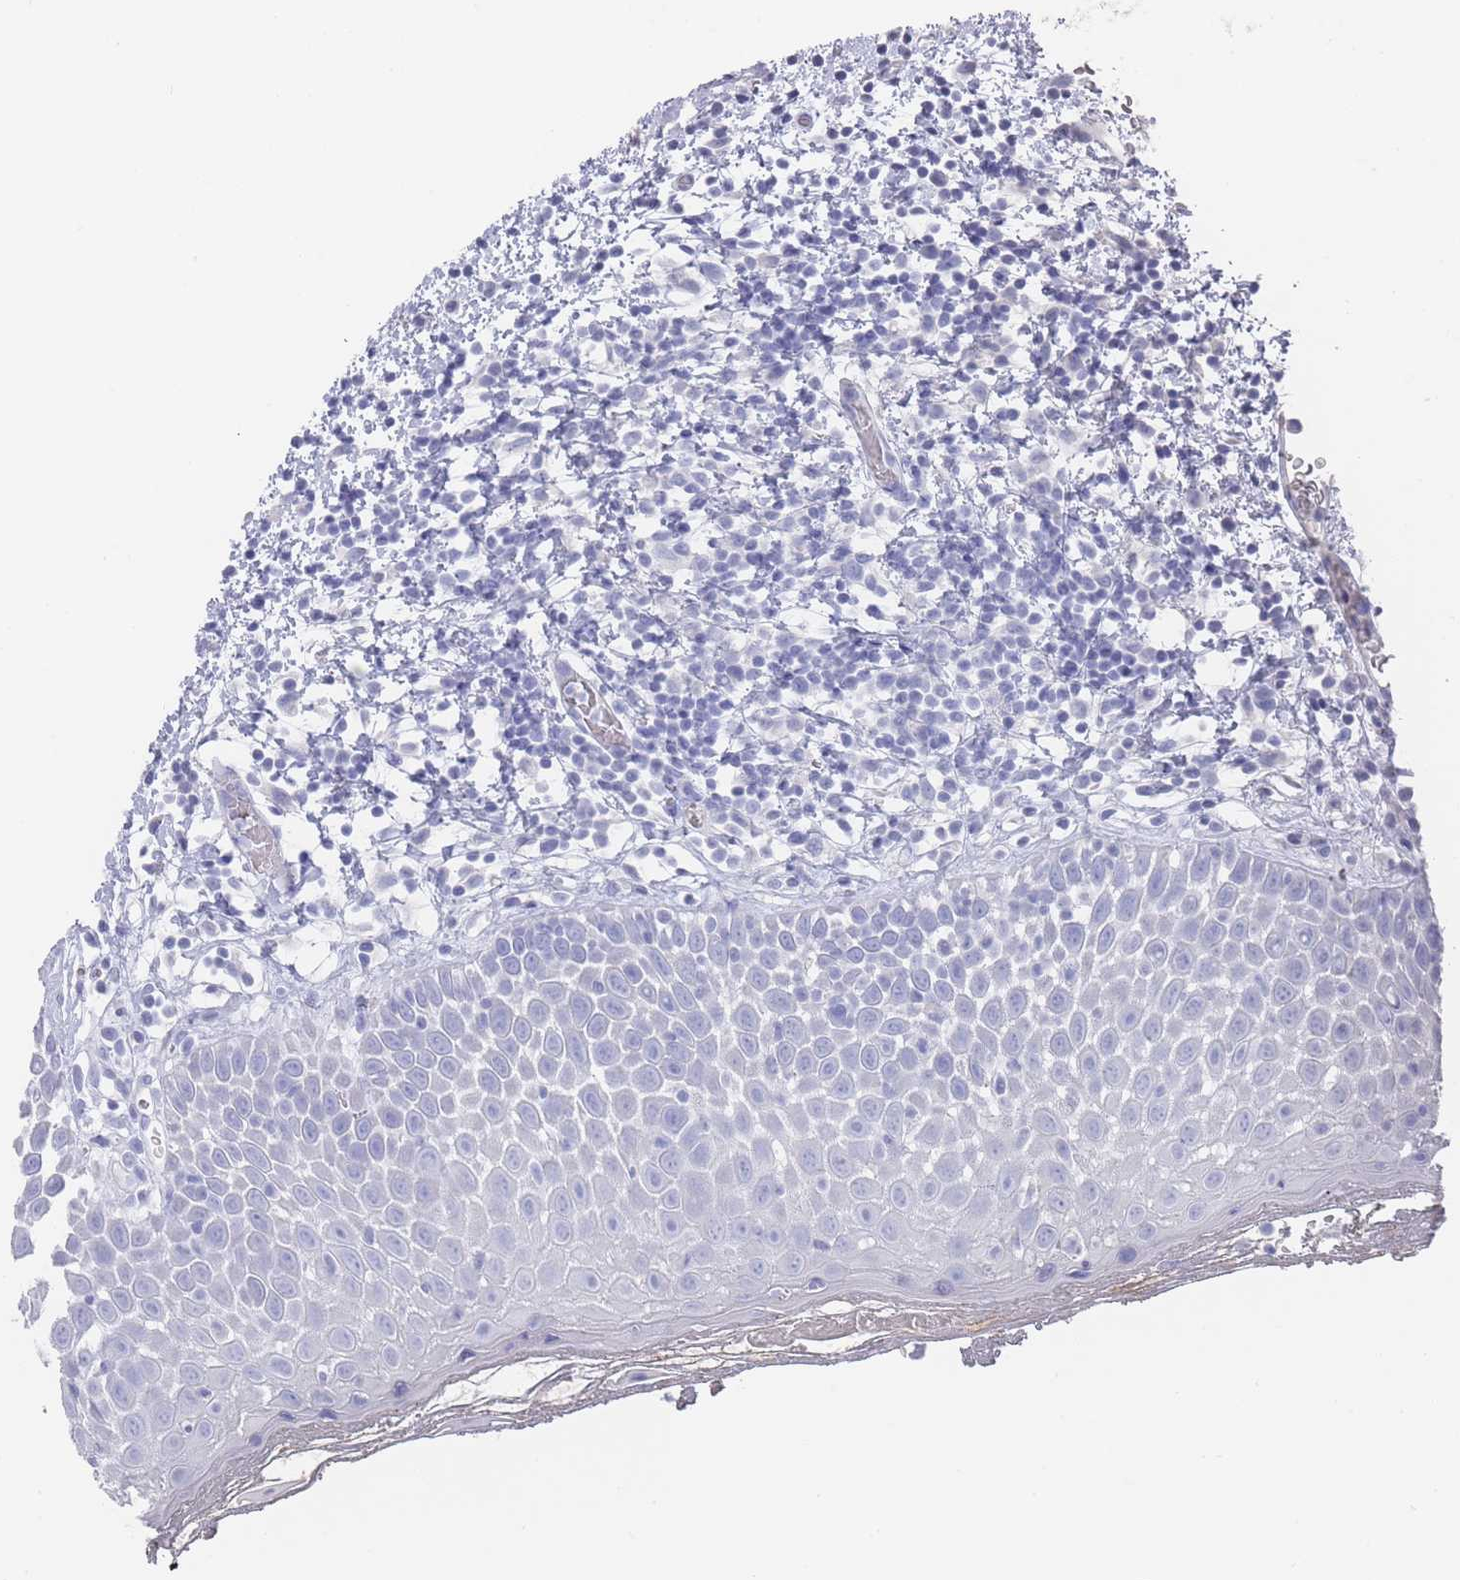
{"staining": {"intensity": "negative", "quantity": "none", "location": "none"}, "tissue": "oral mucosa", "cell_type": "Squamous epithelial cells", "image_type": "normal", "snomed": [{"axis": "morphology", "description": "Normal tissue, NOS"}, {"axis": "morphology", "description": "Squamous cell carcinoma, NOS"}, {"axis": "topography", "description": "Oral tissue"}, {"axis": "topography", "description": "Tounge, NOS"}, {"axis": "topography", "description": "Head-Neck"}], "caption": "Immunohistochemistry (IHC) histopathology image of unremarkable oral mucosa stained for a protein (brown), which displays no positivity in squamous epithelial cells. (DAB immunohistochemistry visualized using brightfield microscopy, high magnification).", "gene": "SCCPDH", "patient": {"sex": "male", "age": 76}}